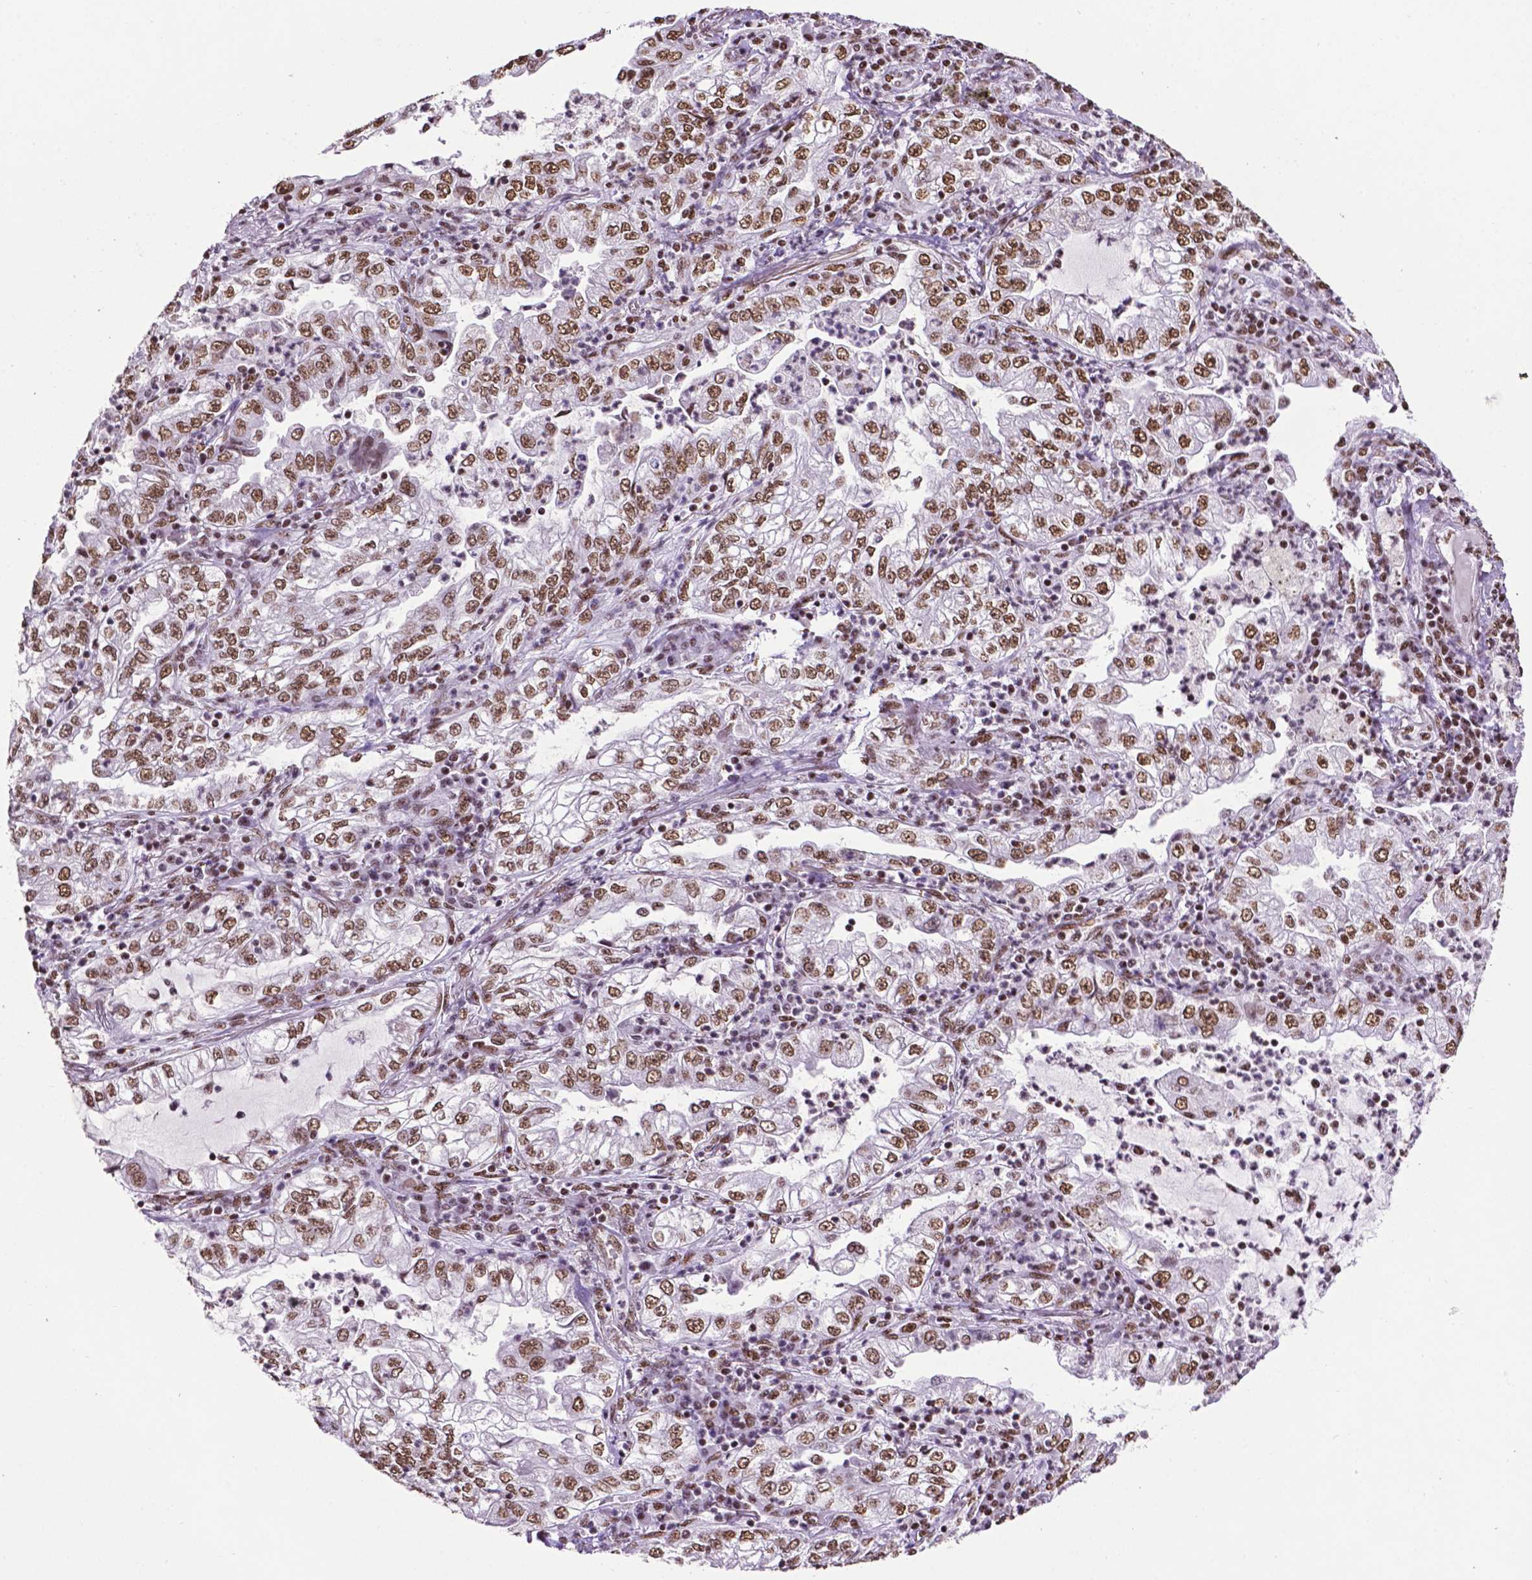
{"staining": {"intensity": "moderate", "quantity": ">75%", "location": "nuclear"}, "tissue": "lung cancer", "cell_type": "Tumor cells", "image_type": "cancer", "snomed": [{"axis": "morphology", "description": "Adenocarcinoma, NOS"}, {"axis": "topography", "description": "Lung"}], "caption": "Protein expression analysis of lung cancer demonstrates moderate nuclear expression in about >75% of tumor cells.", "gene": "CCAR2", "patient": {"sex": "female", "age": 73}}